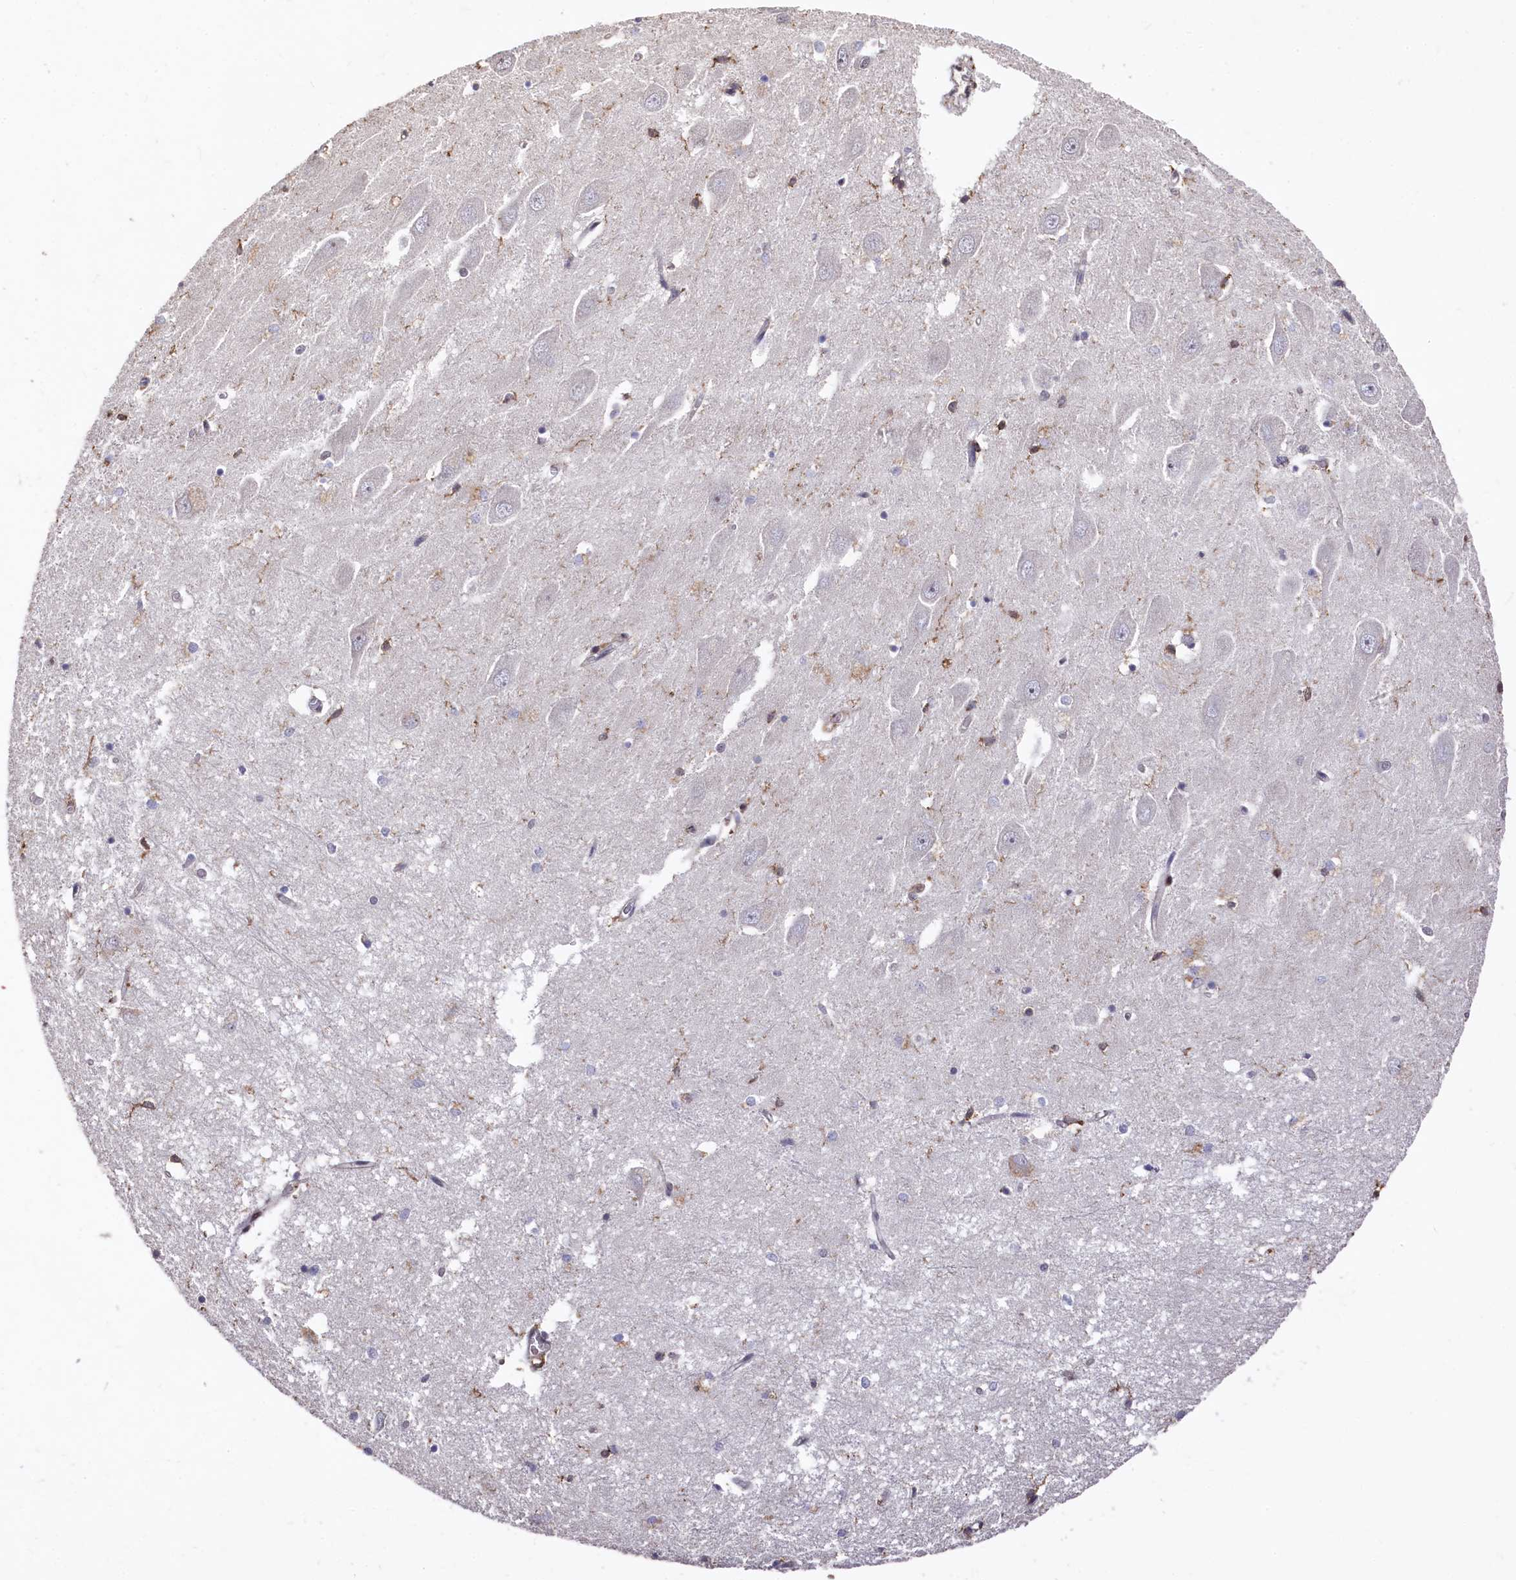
{"staining": {"intensity": "negative", "quantity": "none", "location": "none"}, "tissue": "hippocampus", "cell_type": "Glial cells", "image_type": "normal", "snomed": [{"axis": "morphology", "description": "Normal tissue, NOS"}, {"axis": "topography", "description": "Hippocampus"}], "caption": "The image reveals no significant expression in glial cells of hippocampus. (DAB (3,3'-diaminobenzidine) IHC with hematoxylin counter stain).", "gene": "PLEKHO2", "patient": {"sex": "male", "age": 70}}